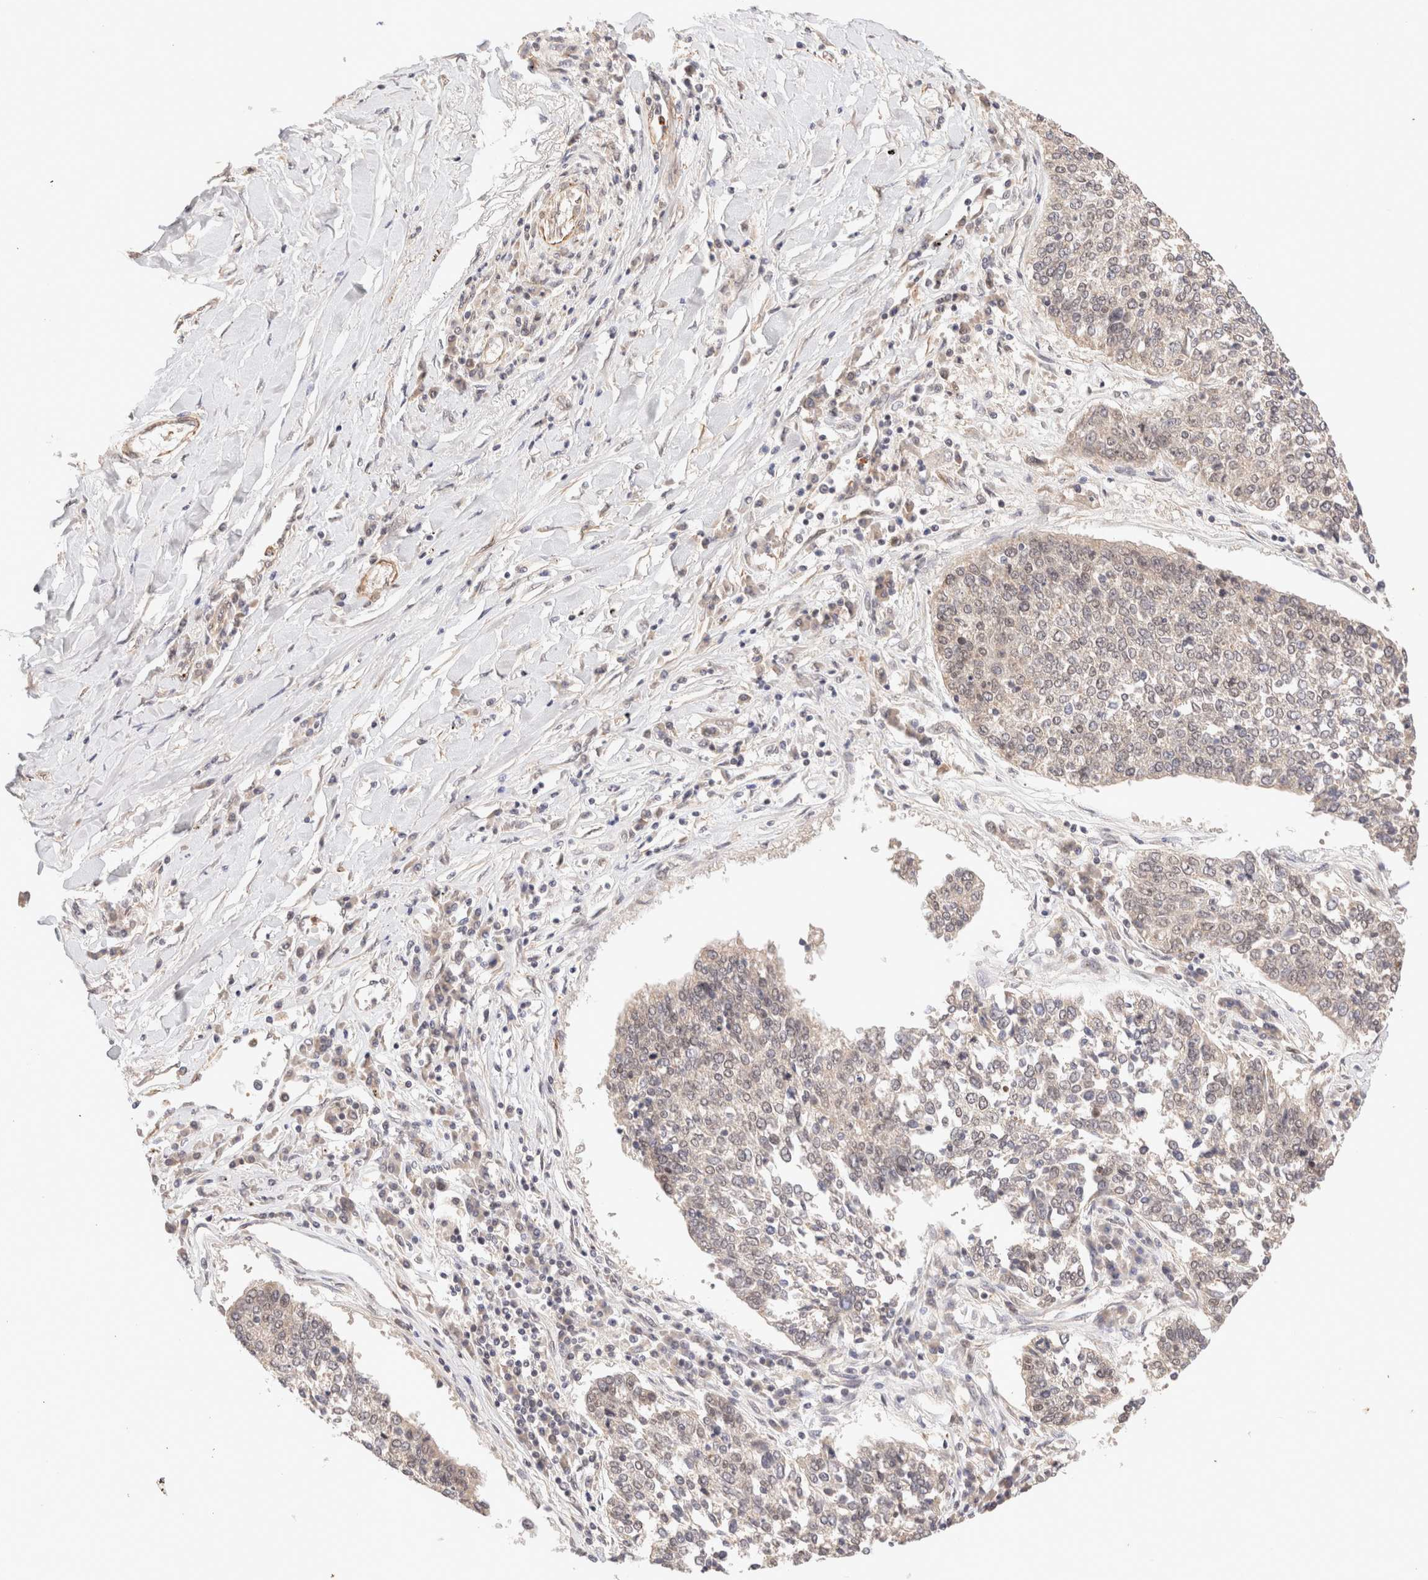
{"staining": {"intensity": "weak", "quantity": "<25%", "location": "cytoplasmic/membranous,nuclear"}, "tissue": "lung cancer", "cell_type": "Tumor cells", "image_type": "cancer", "snomed": [{"axis": "morphology", "description": "Normal tissue, NOS"}, {"axis": "morphology", "description": "Squamous cell carcinoma, NOS"}, {"axis": "topography", "description": "Cartilage tissue"}, {"axis": "topography", "description": "Bronchus"}, {"axis": "topography", "description": "Lung"}, {"axis": "topography", "description": "Peripheral nerve tissue"}], "caption": "A photomicrograph of human lung cancer (squamous cell carcinoma) is negative for staining in tumor cells.", "gene": "BRPF3", "patient": {"sex": "female", "age": 49}}